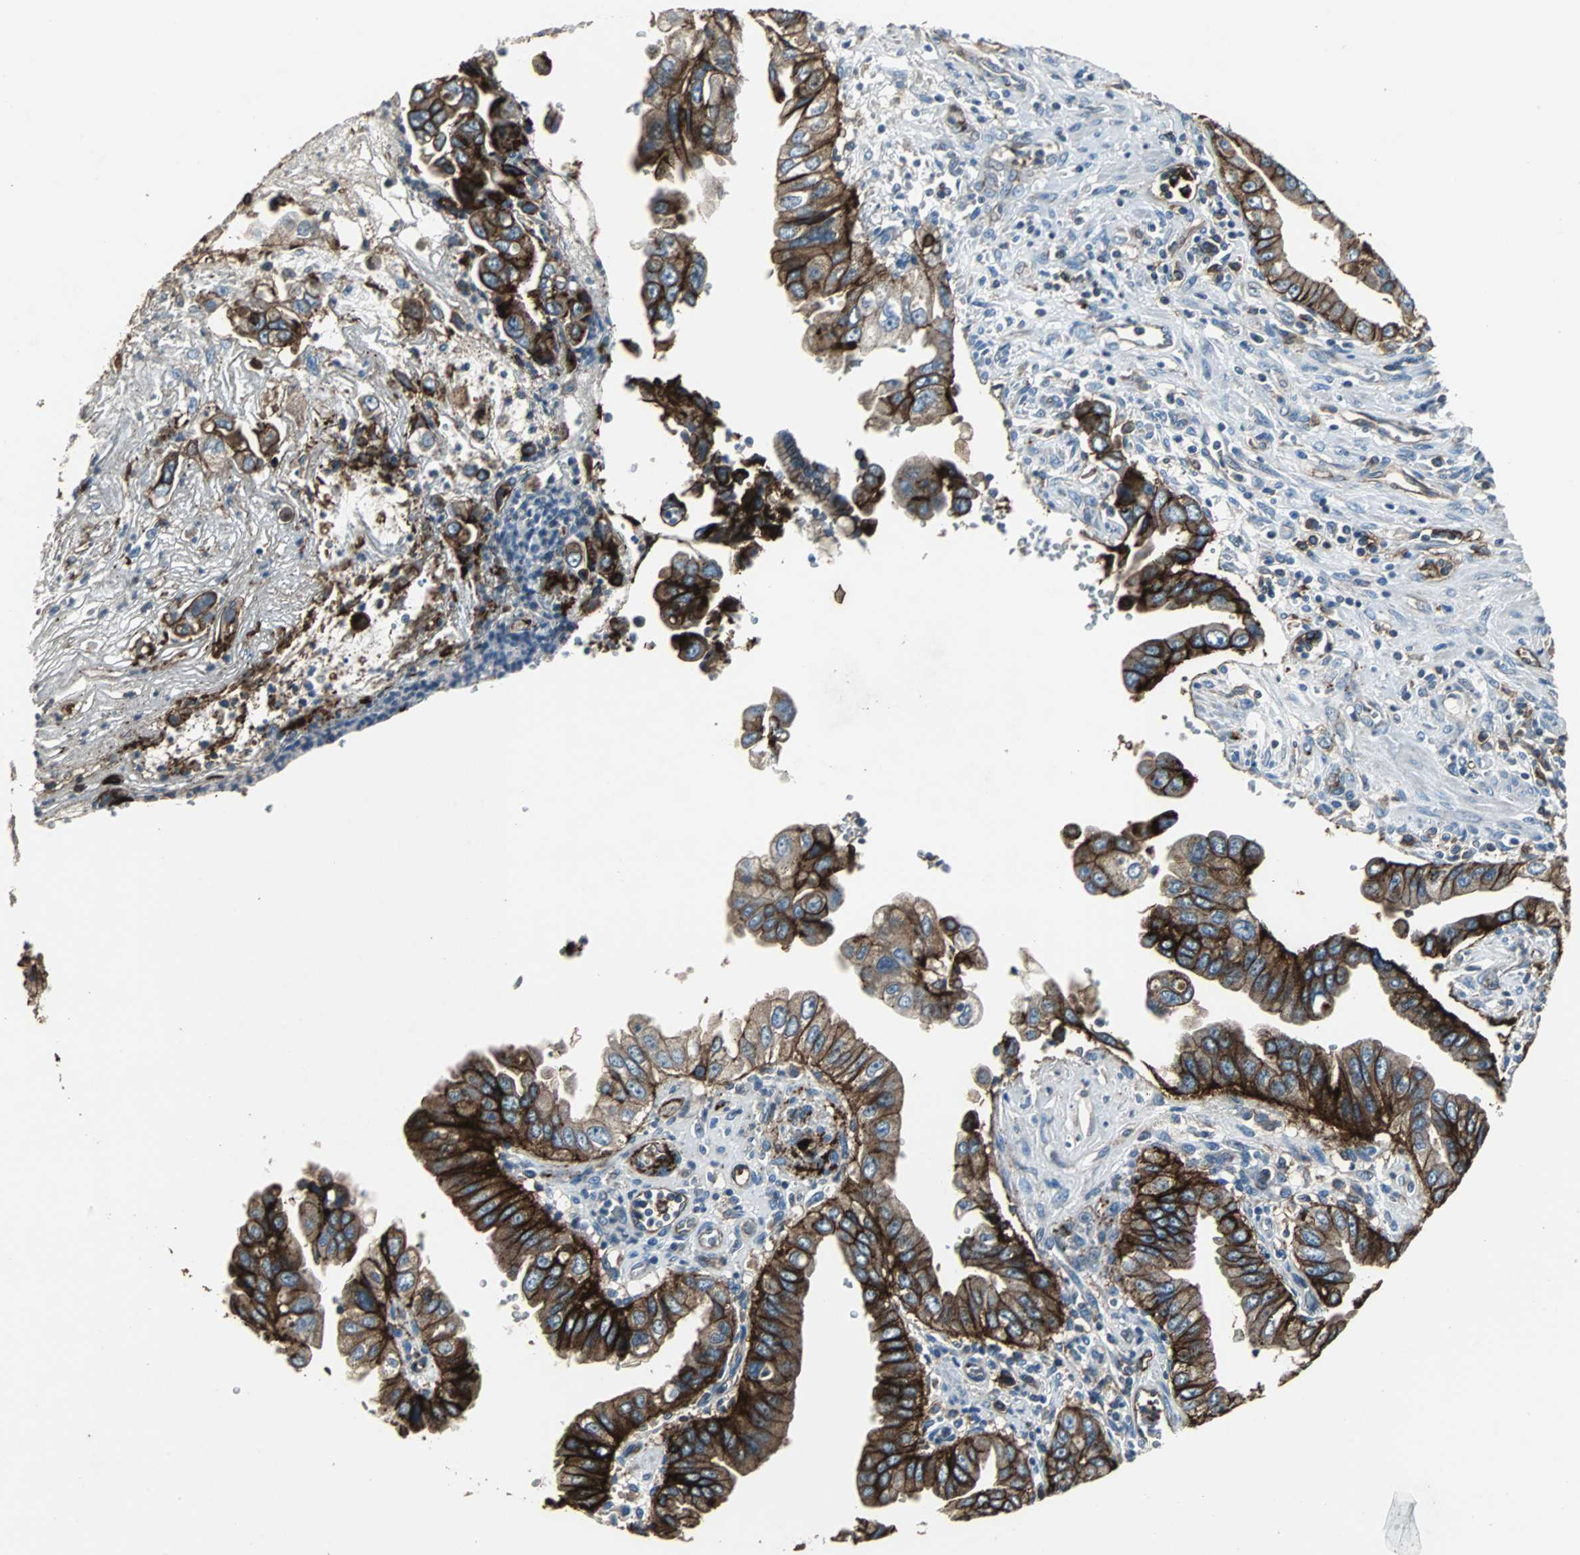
{"staining": {"intensity": "strong", "quantity": ">75%", "location": "cytoplasmic/membranous"}, "tissue": "pancreatic cancer", "cell_type": "Tumor cells", "image_type": "cancer", "snomed": [{"axis": "morphology", "description": "Normal tissue, NOS"}, {"axis": "topography", "description": "Lymph node"}], "caption": "The image shows staining of pancreatic cancer, revealing strong cytoplasmic/membranous protein staining (brown color) within tumor cells.", "gene": "F11R", "patient": {"sex": "male", "age": 50}}